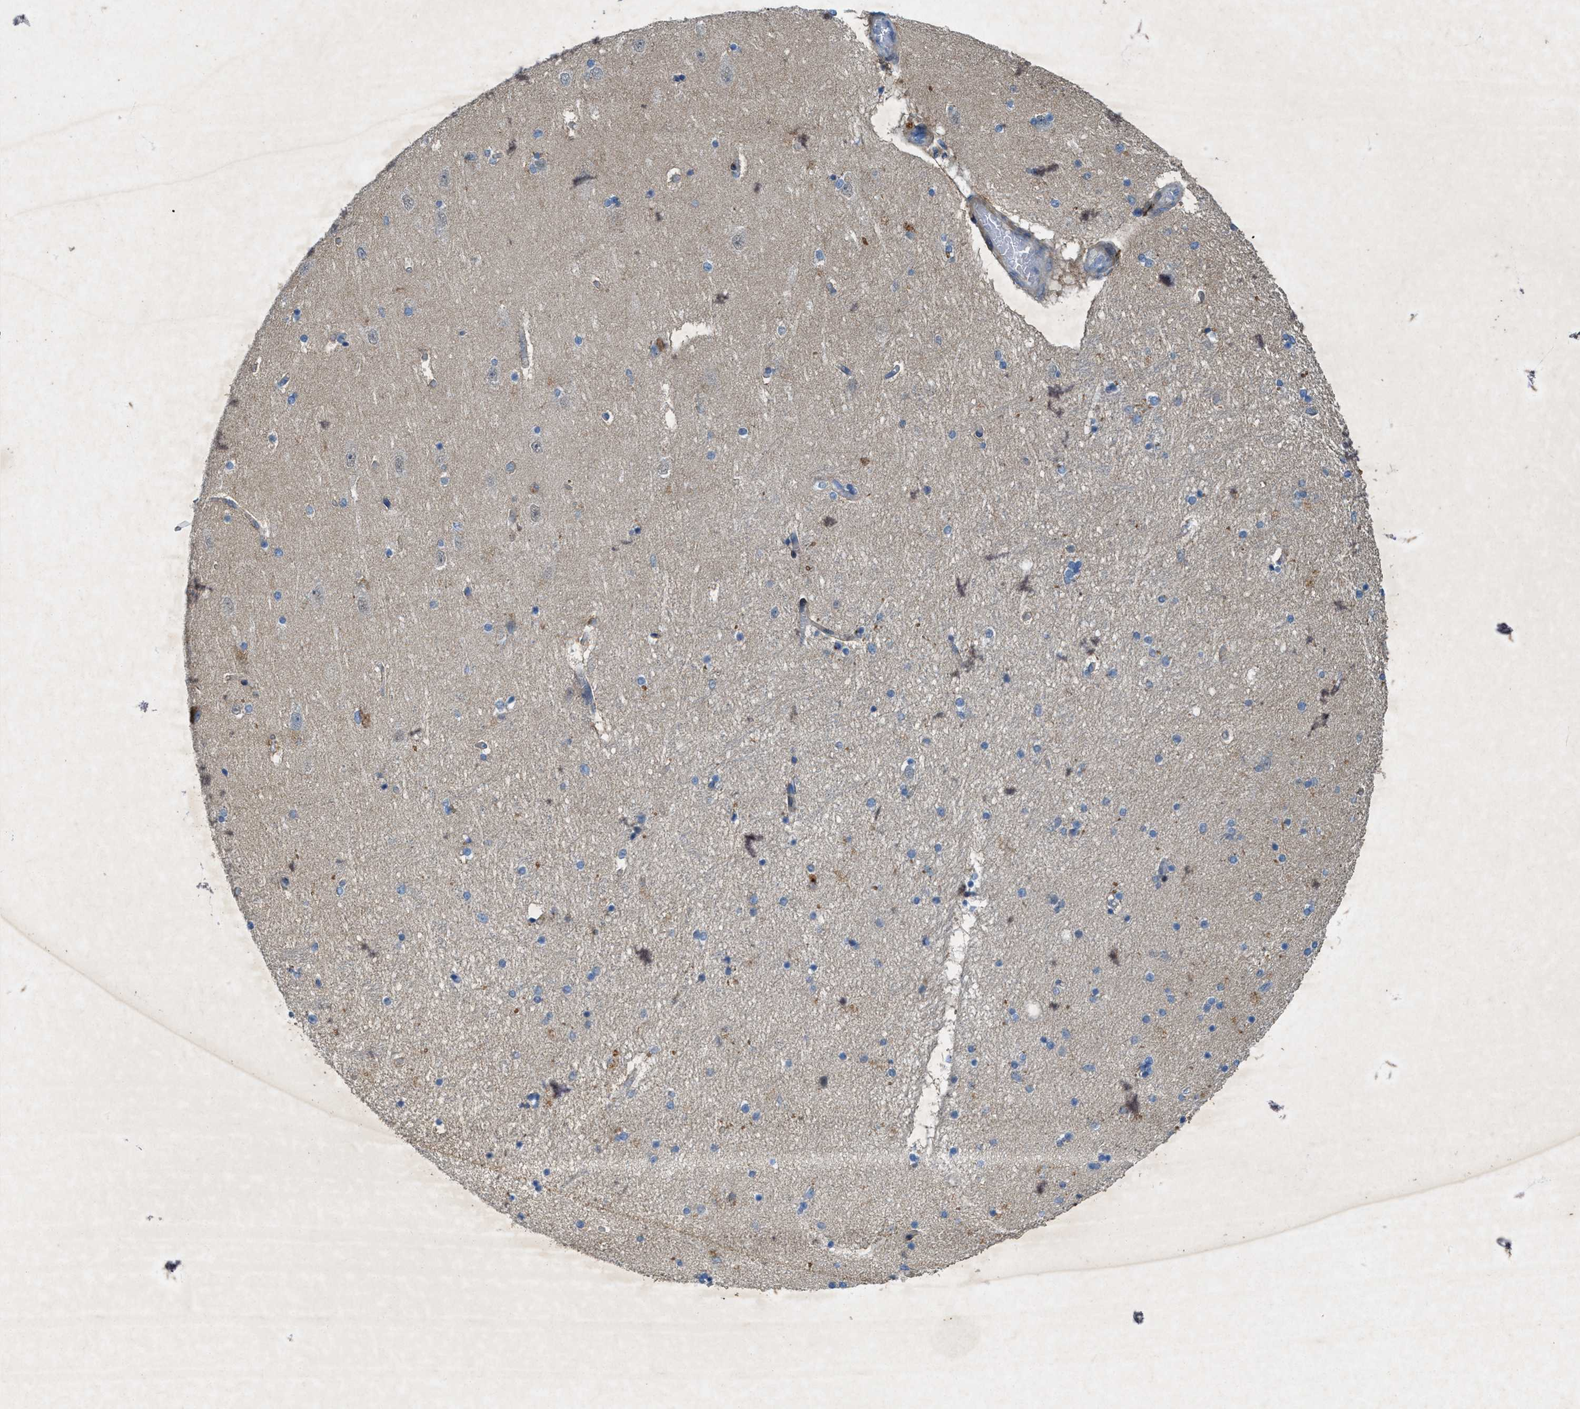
{"staining": {"intensity": "negative", "quantity": "none", "location": "none"}, "tissue": "hippocampus", "cell_type": "Glial cells", "image_type": "normal", "snomed": [{"axis": "morphology", "description": "Normal tissue, NOS"}, {"axis": "topography", "description": "Hippocampus"}], "caption": "High power microscopy micrograph of an immunohistochemistry micrograph of benign hippocampus, revealing no significant expression in glial cells. (Brightfield microscopy of DAB immunohistochemistry at high magnification).", "gene": "URGCP", "patient": {"sex": "female", "age": 54}}